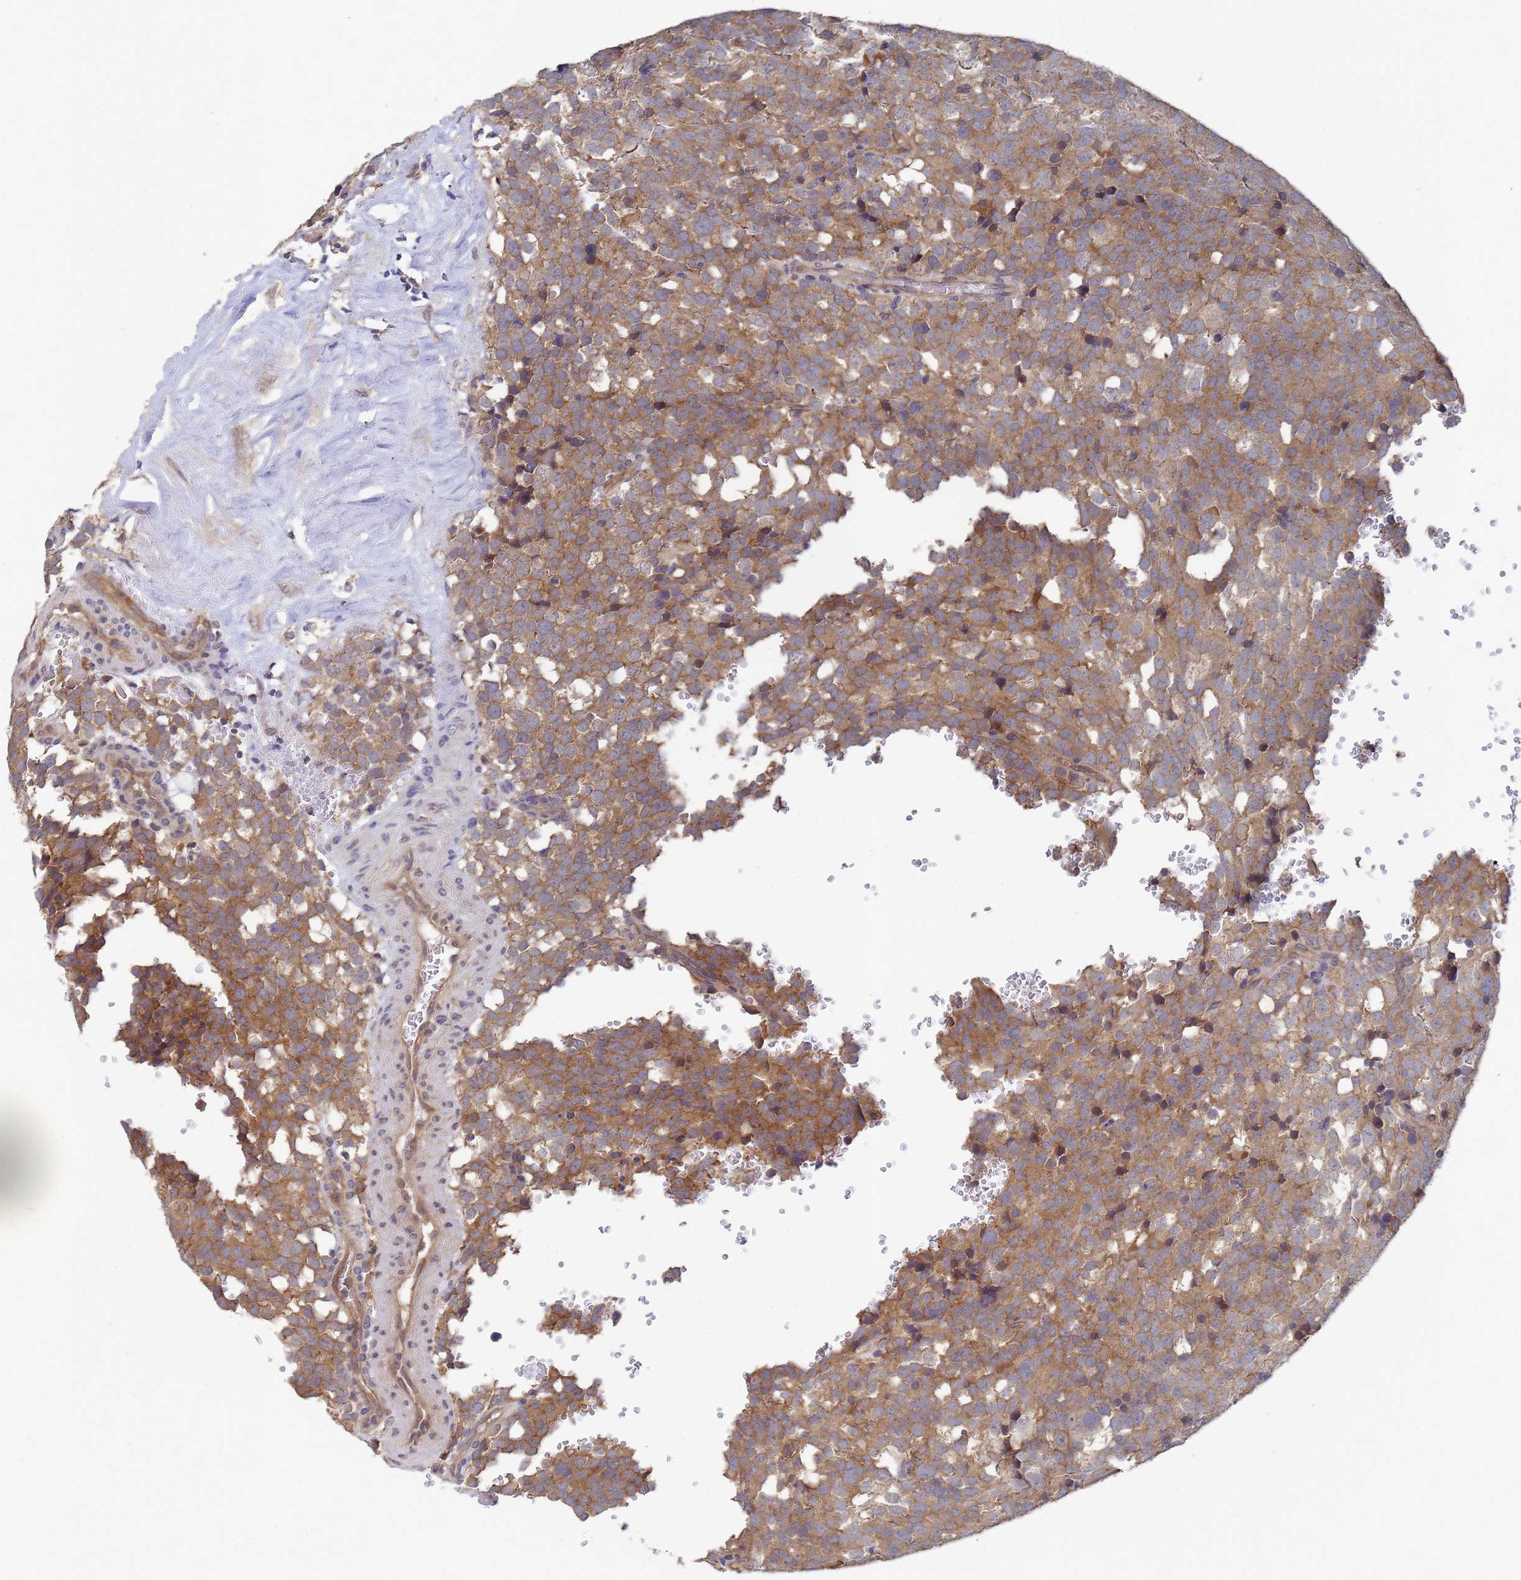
{"staining": {"intensity": "moderate", "quantity": ">75%", "location": "cytoplasmic/membranous"}, "tissue": "testis cancer", "cell_type": "Tumor cells", "image_type": "cancer", "snomed": [{"axis": "morphology", "description": "Seminoma, NOS"}, {"axis": "topography", "description": "Testis"}], "caption": "Protein staining shows moderate cytoplasmic/membranous expression in approximately >75% of tumor cells in testis cancer. Nuclei are stained in blue.", "gene": "ALS2CL", "patient": {"sex": "male", "age": 71}}